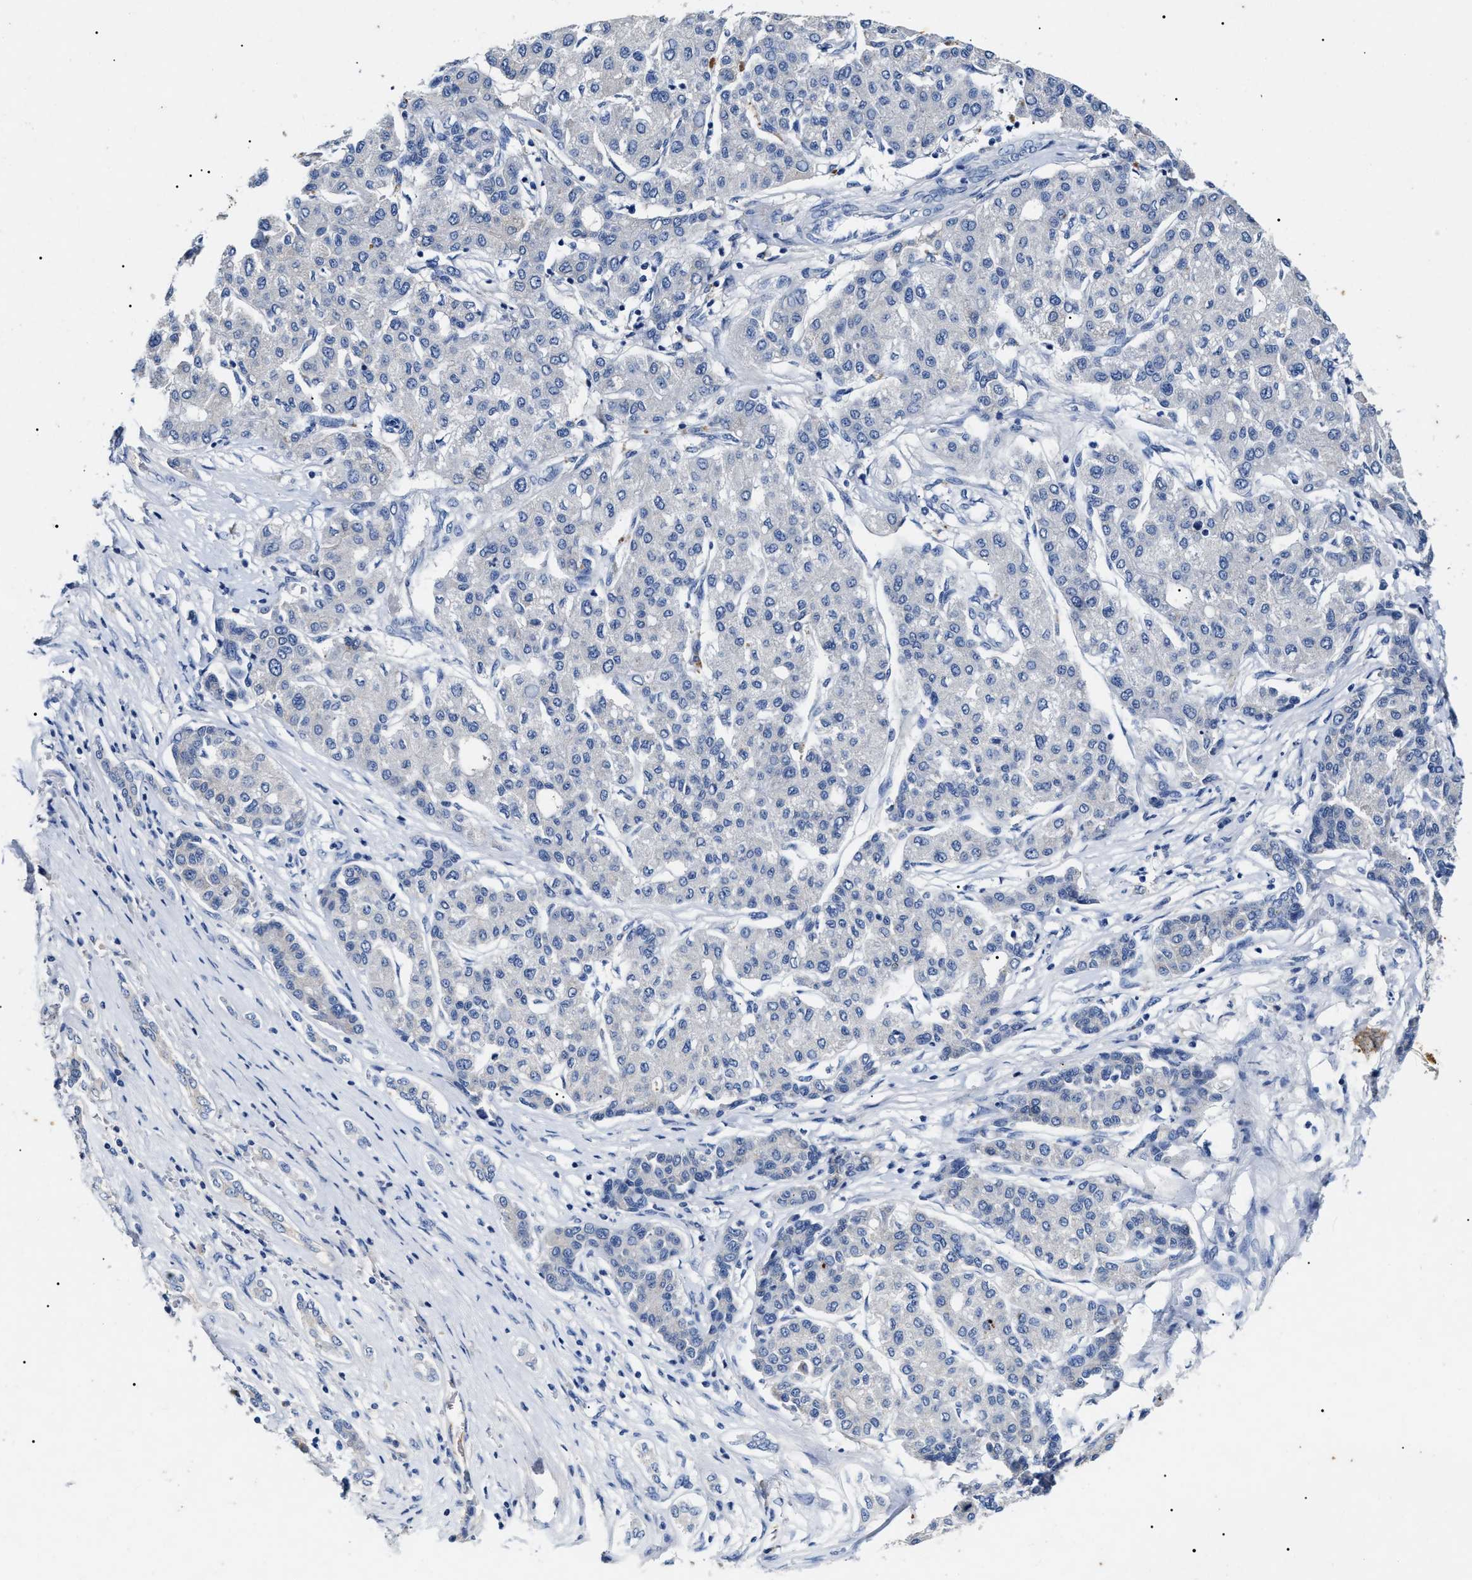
{"staining": {"intensity": "negative", "quantity": "none", "location": "none"}, "tissue": "liver cancer", "cell_type": "Tumor cells", "image_type": "cancer", "snomed": [{"axis": "morphology", "description": "Carcinoma, Hepatocellular, NOS"}, {"axis": "topography", "description": "Liver"}], "caption": "High power microscopy micrograph of an IHC histopathology image of hepatocellular carcinoma (liver), revealing no significant staining in tumor cells. Brightfield microscopy of immunohistochemistry (IHC) stained with DAB (3,3'-diaminobenzidine) (brown) and hematoxylin (blue), captured at high magnification.", "gene": "LRRC8E", "patient": {"sex": "male", "age": 65}}